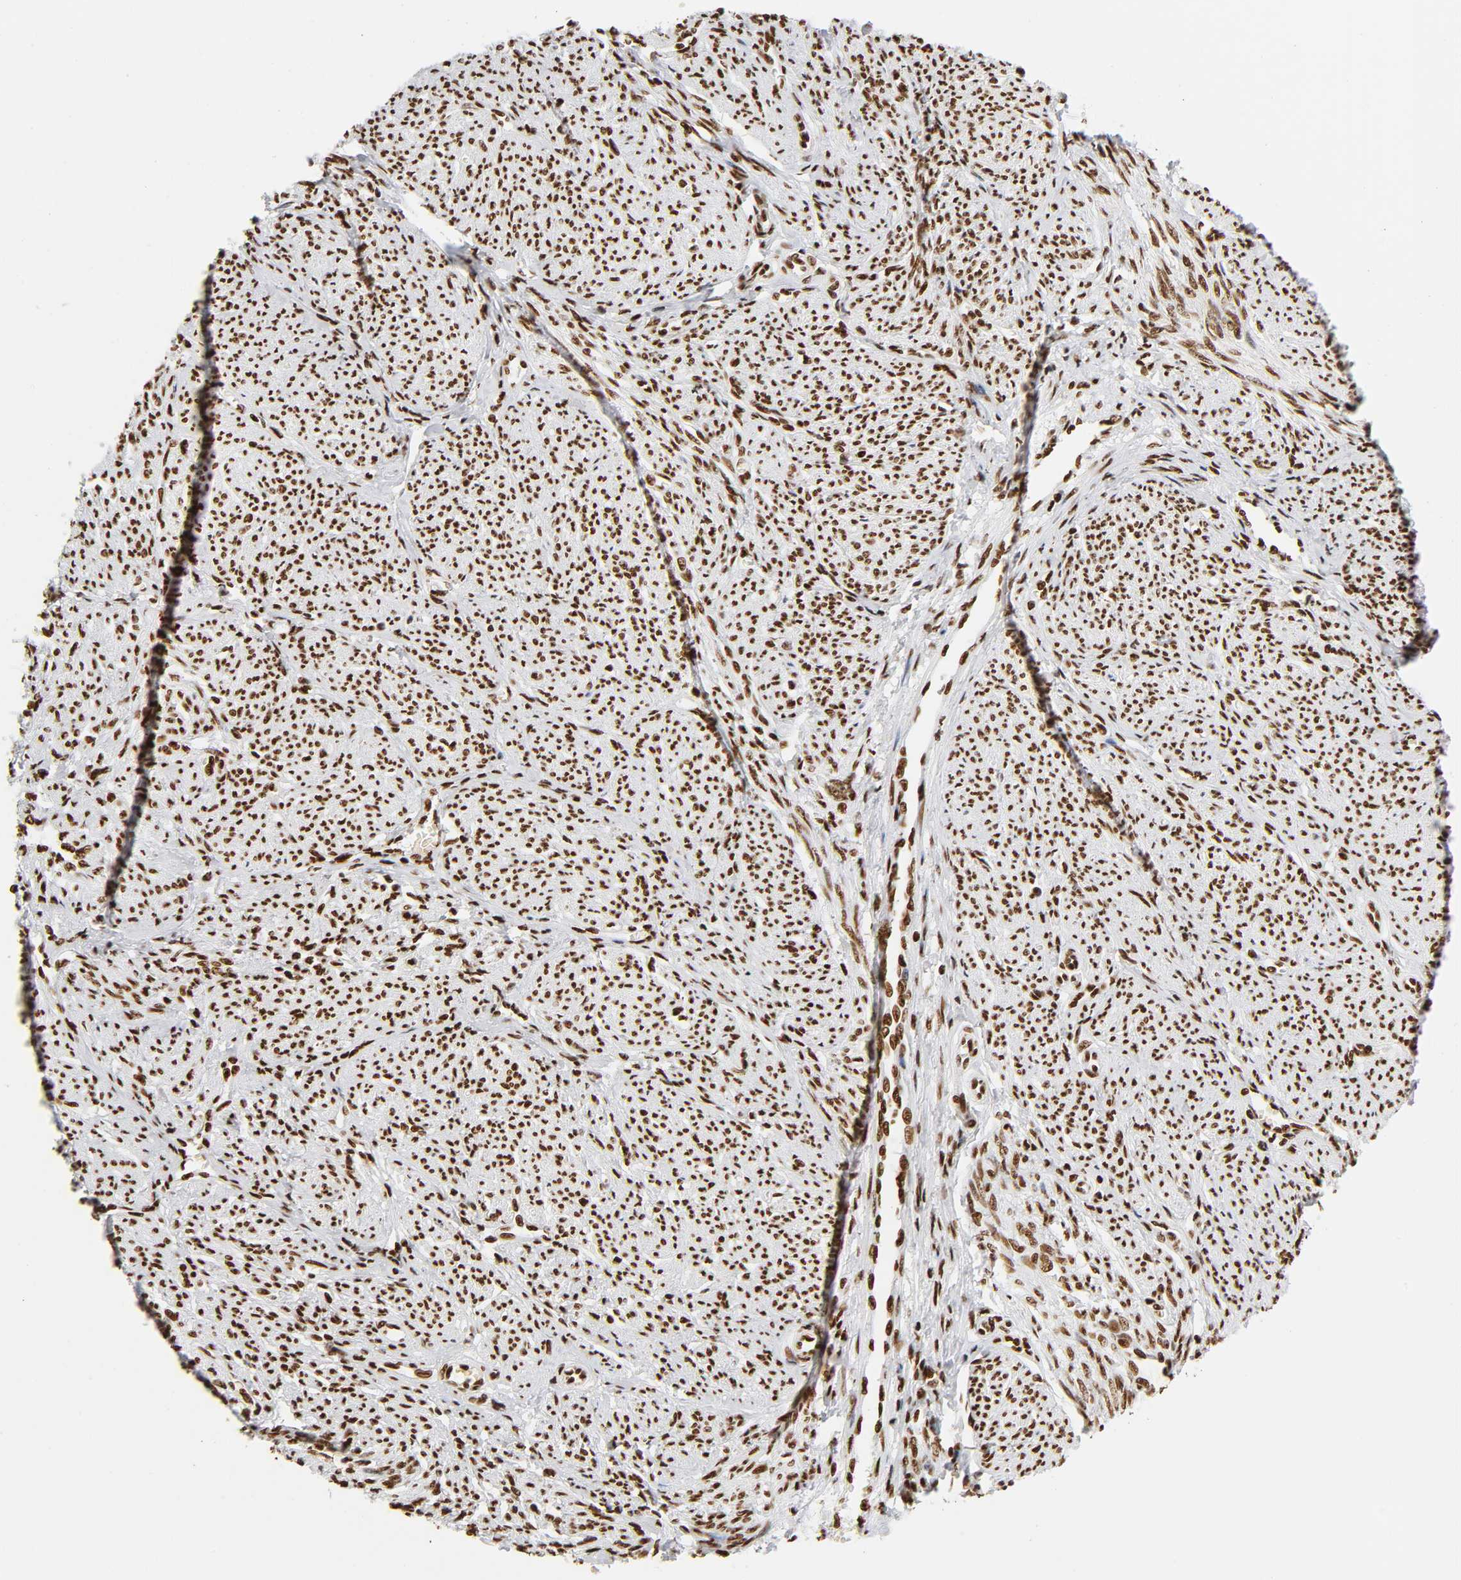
{"staining": {"intensity": "strong", "quantity": ">75%", "location": "nuclear"}, "tissue": "smooth muscle", "cell_type": "Smooth muscle cells", "image_type": "normal", "snomed": [{"axis": "morphology", "description": "Normal tissue, NOS"}, {"axis": "topography", "description": "Smooth muscle"}], "caption": "DAB immunohistochemical staining of unremarkable human smooth muscle exhibits strong nuclear protein expression in about >75% of smooth muscle cells.", "gene": "XRCC6", "patient": {"sex": "female", "age": 65}}